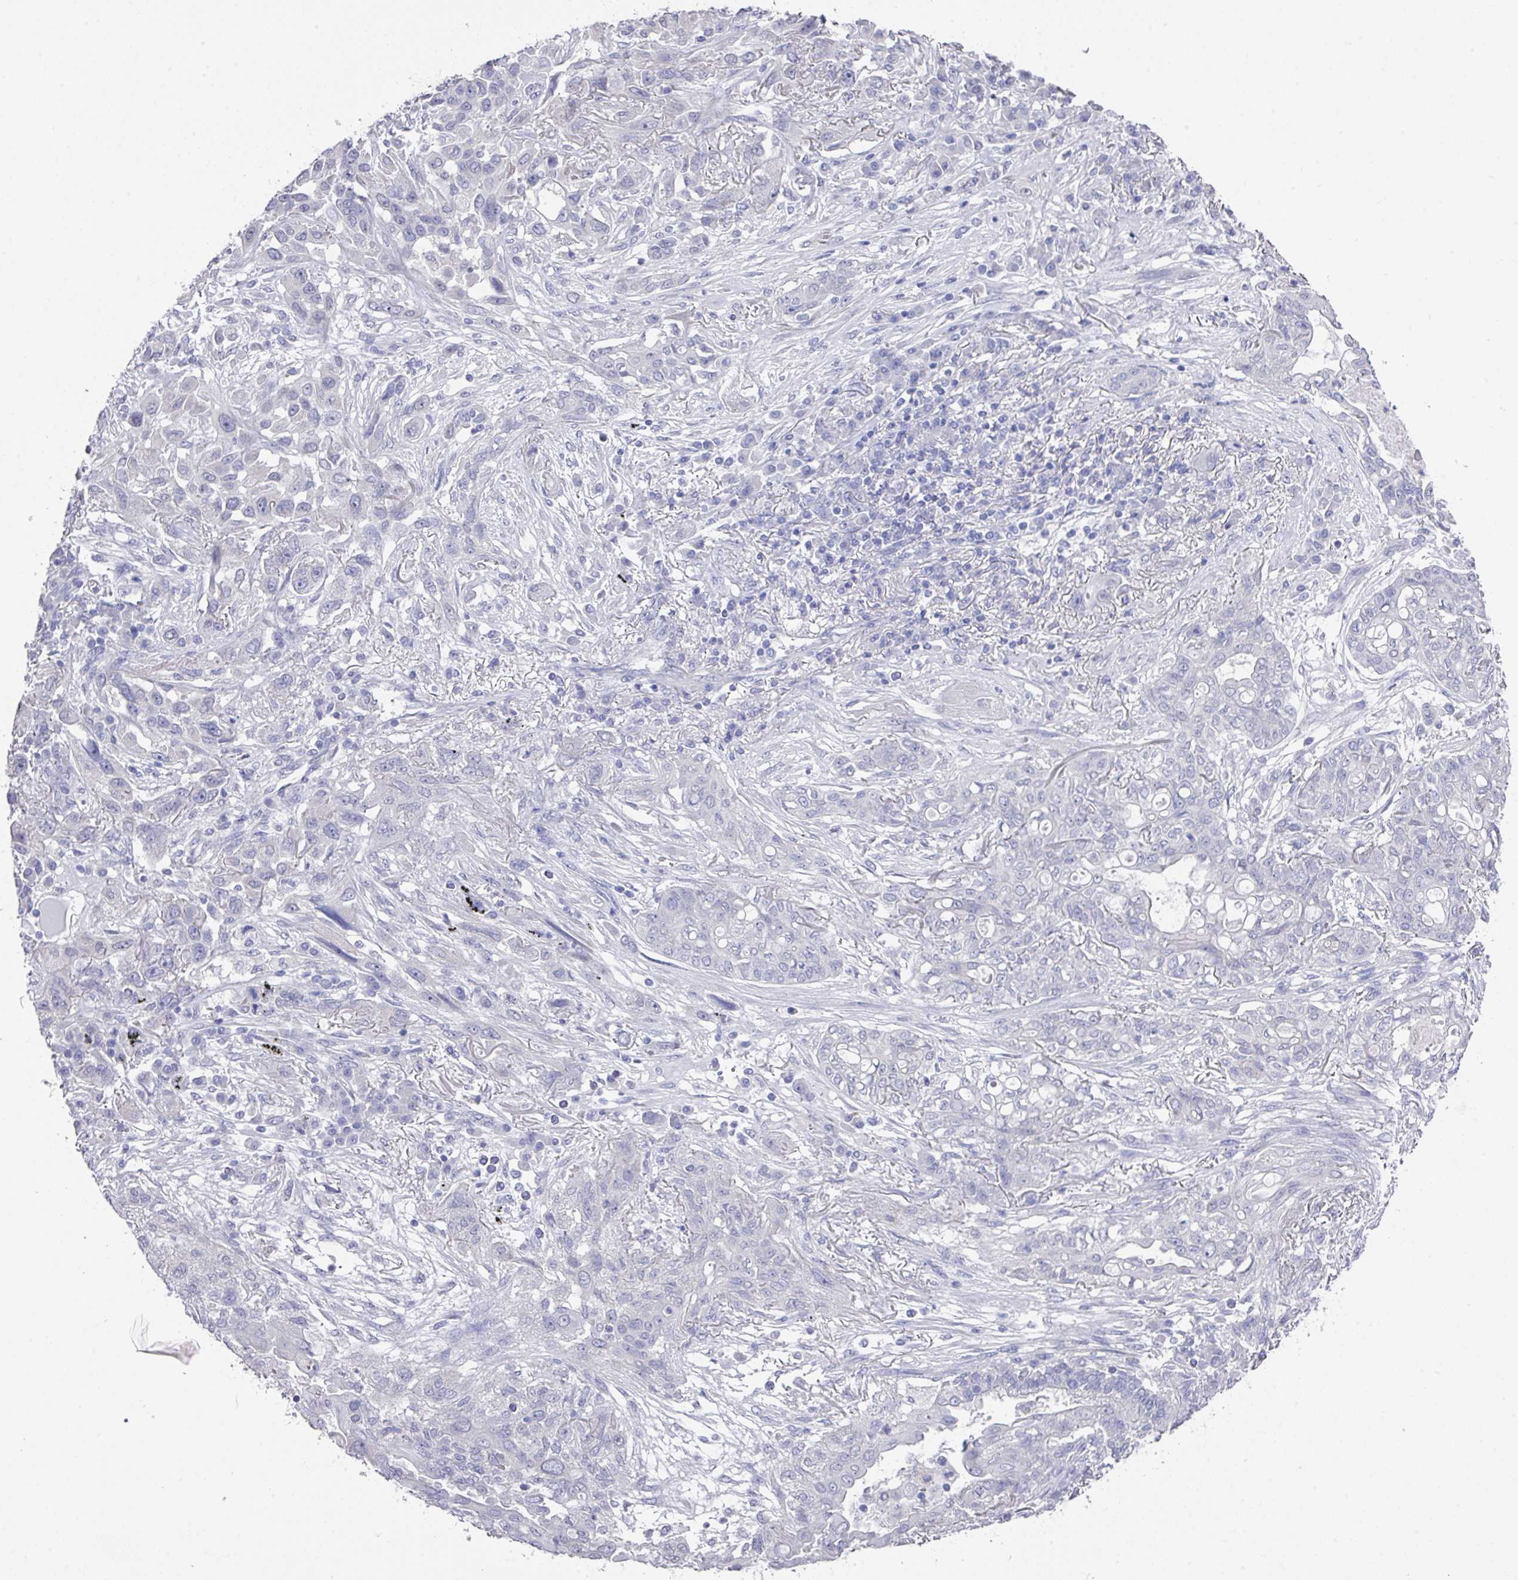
{"staining": {"intensity": "negative", "quantity": "none", "location": "none"}, "tissue": "lung cancer", "cell_type": "Tumor cells", "image_type": "cancer", "snomed": [{"axis": "morphology", "description": "Squamous cell carcinoma, NOS"}, {"axis": "topography", "description": "Lung"}], "caption": "This is a image of immunohistochemistry (IHC) staining of lung squamous cell carcinoma, which shows no positivity in tumor cells.", "gene": "DAZL", "patient": {"sex": "female", "age": 70}}